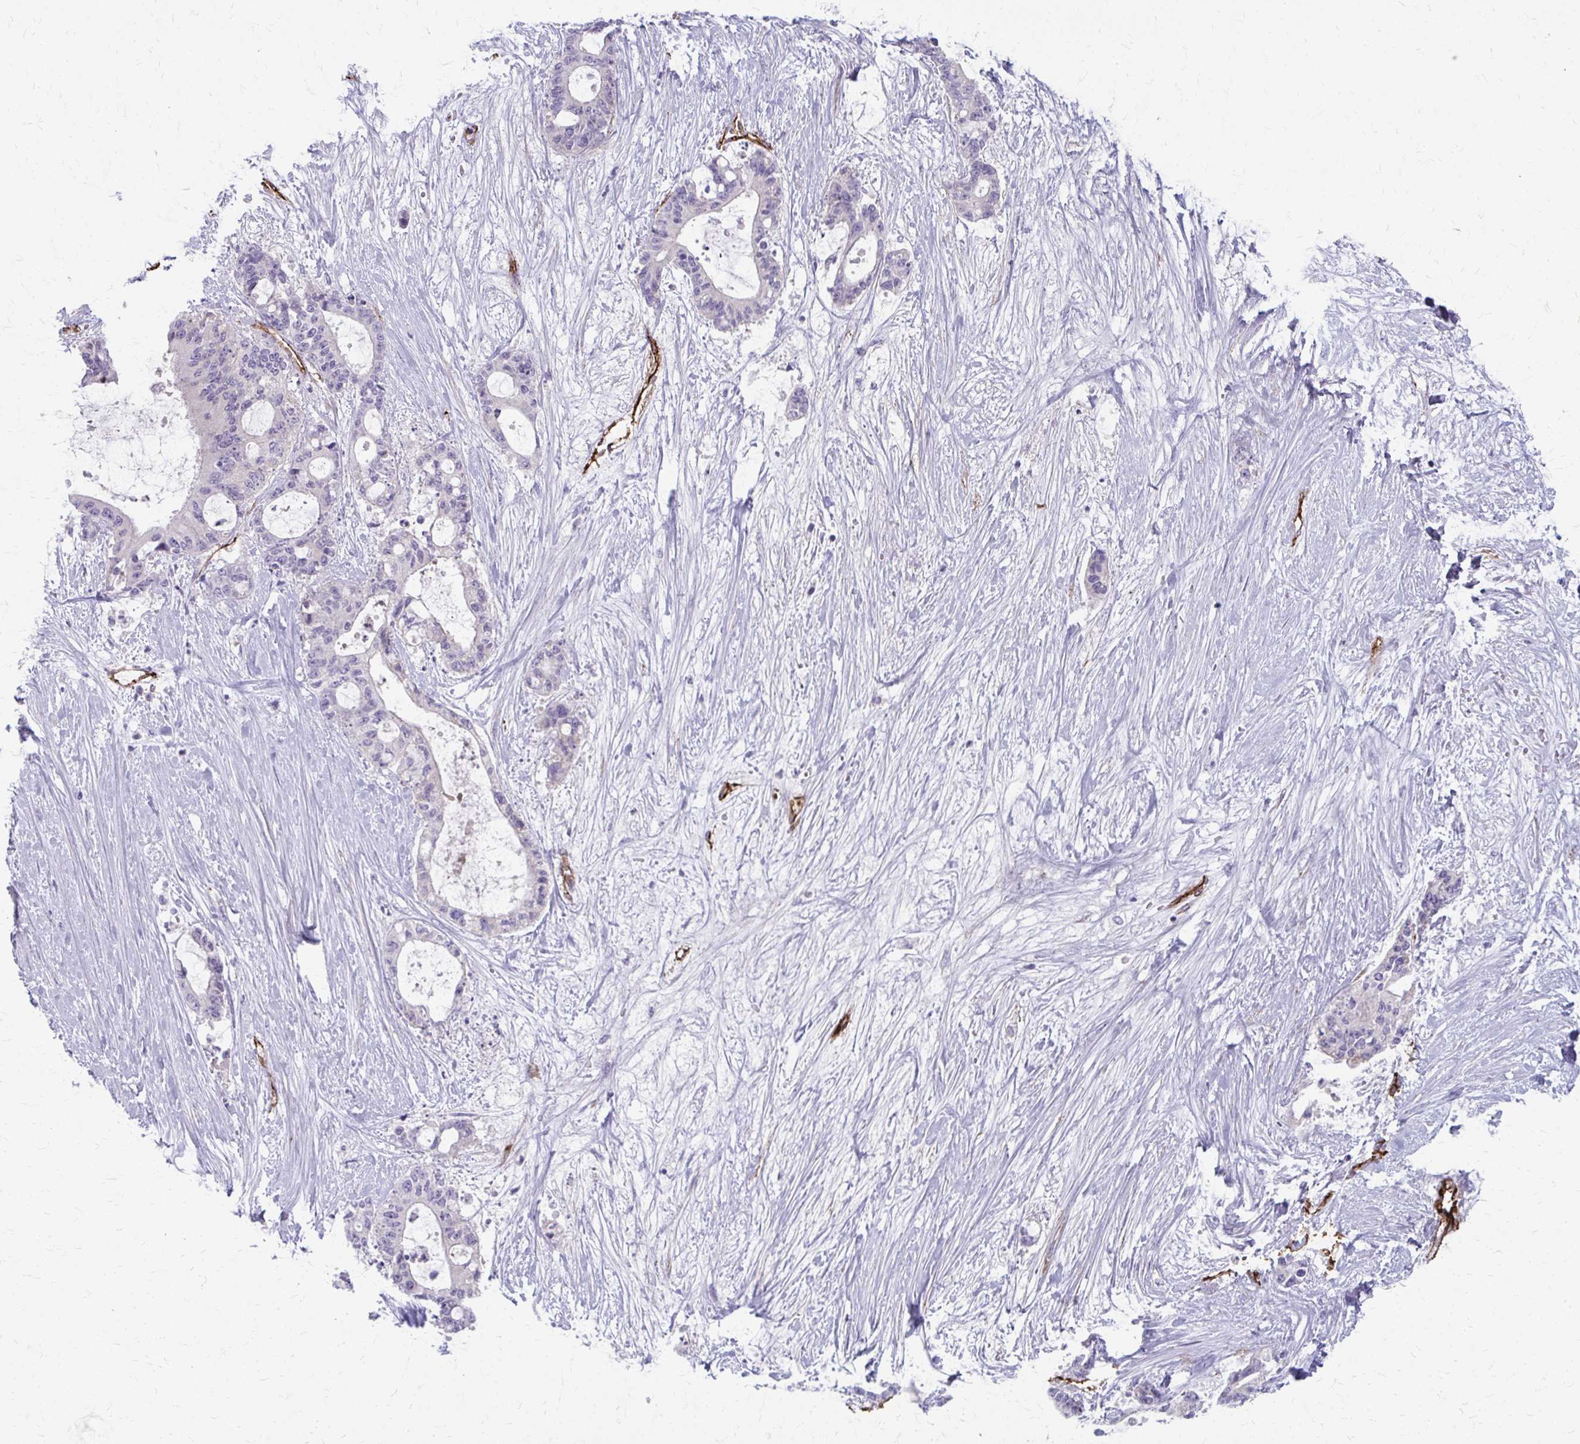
{"staining": {"intensity": "negative", "quantity": "none", "location": "none"}, "tissue": "liver cancer", "cell_type": "Tumor cells", "image_type": "cancer", "snomed": [{"axis": "morphology", "description": "Normal tissue, NOS"}, {"axis": "morphology", "description": "Cholangiocarcinoma"}, {"axis": "topography", "description": "Liver"}, {"axis": "topography", "description": "Peripheral nerve tissue"}], "caption": "IHC of human cholangiocarcinoma (liver) demonstrates no expression in tumor cells.", "gene": "ADIPOQ", "patient": {"sex": "female", "age": 73}}